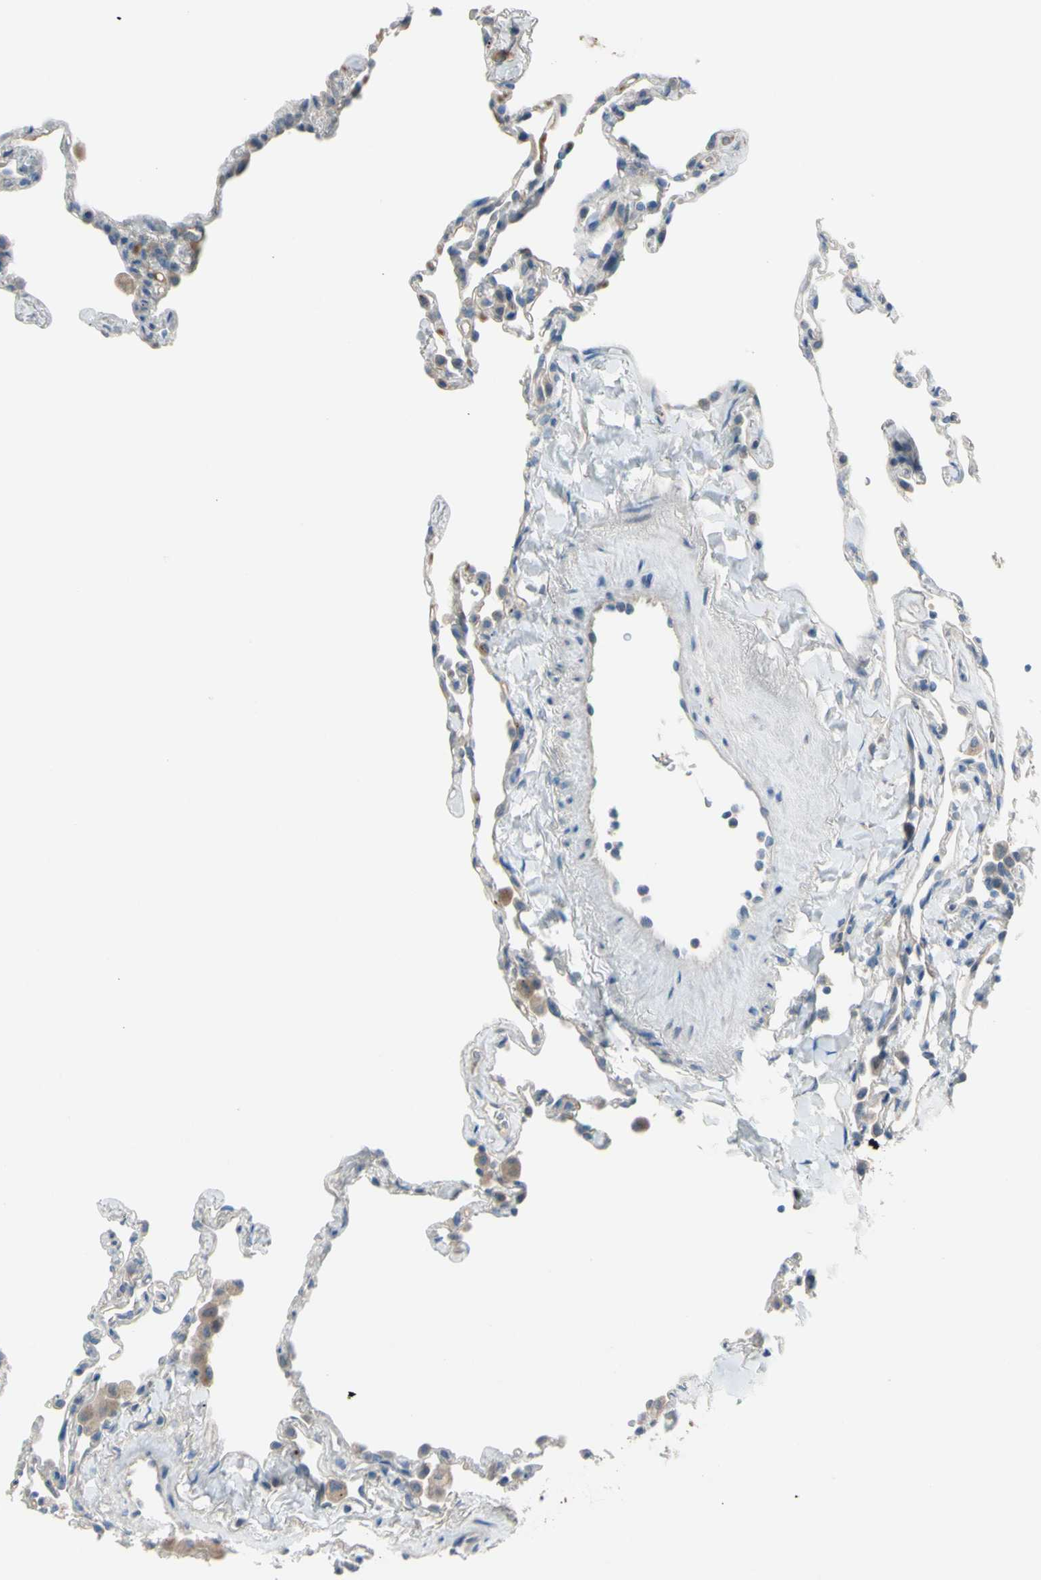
{"staining": {"intensity": "weak", "quantity": "<25%", "location": "cytoplasmic/membranous"}, "tissue": "lung", "cell_type": "Alveolar cells", "image_type": "normal", "snomed": [{"axis": "morphology", "description": "Normal tissue, NOS"}, {"axis": "topography", "description": "Lung"}], "caption": "The immunohistochemistry photomicrograph has no significant staining in alveolar cells of lung. (DAB (3,3'-diaminobenzidine) IHC, high magnification).", "gene": "ATRN", "patient": {"sex": "male", "age": 59}}